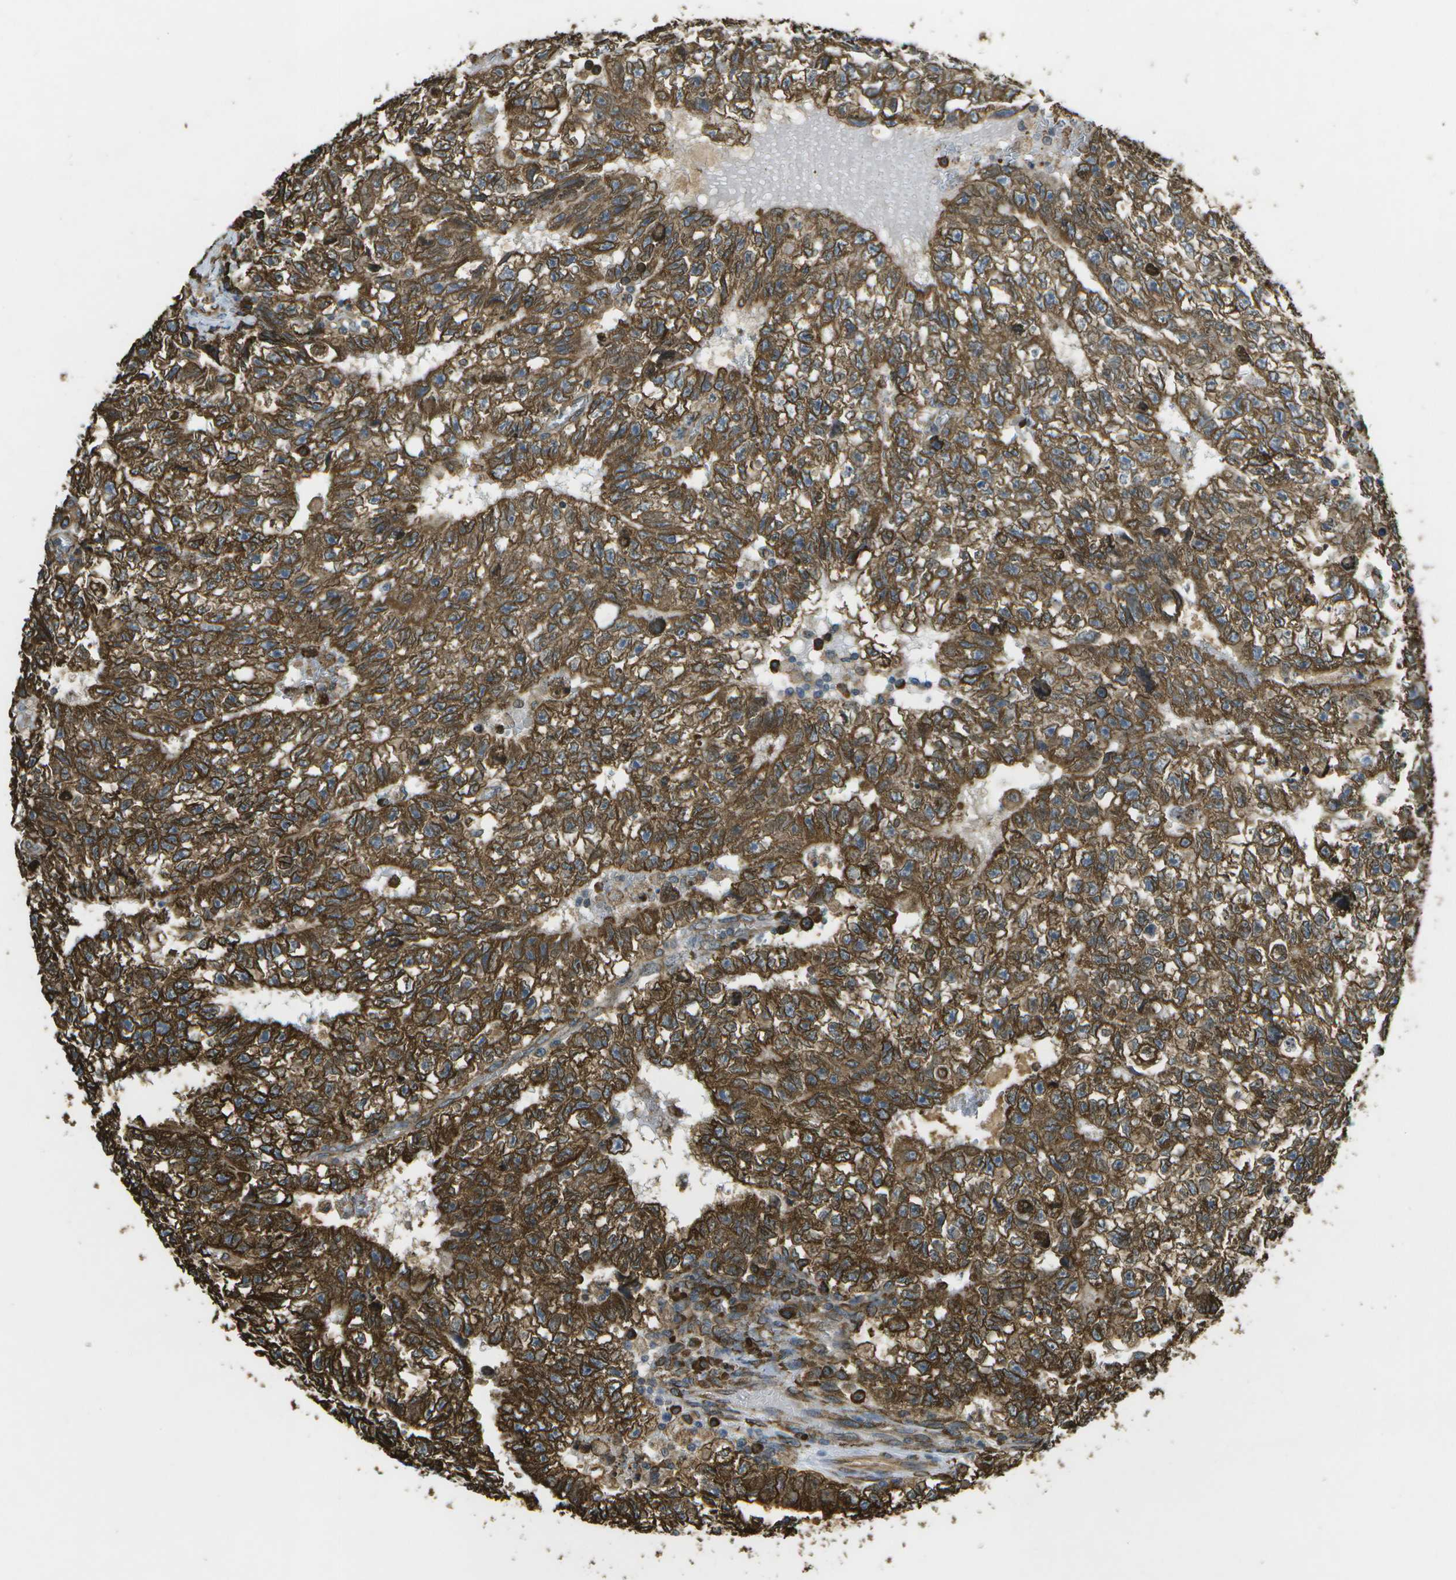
{"staining": {"intensity": "strong", "quantity": ">75%", "location": "cytoplasmic/membranous"}, "tissue": "testis cancer", "cell_type": "Tumor cells", "image_type": "cancer", "snomed": [{"axis": "morphology", "description": "Seminoma, NOS"}, {"axis": "morphology", "description": "Carcinoma, Embryonal, NOS"}, {"axis": "topography", "description": "Testis"}], "caption": "Testis cancer (seminoma) tissue demonstrates strong cytoplasmic/membranous staining in approximately >75% of tumor cells, visualized by immunohistochemistry. (DAB IHC, brown staining for protein, blue staining for nuclei).", "gene": "PDIA4", "patient": {"sex": "male", "age": 38}}